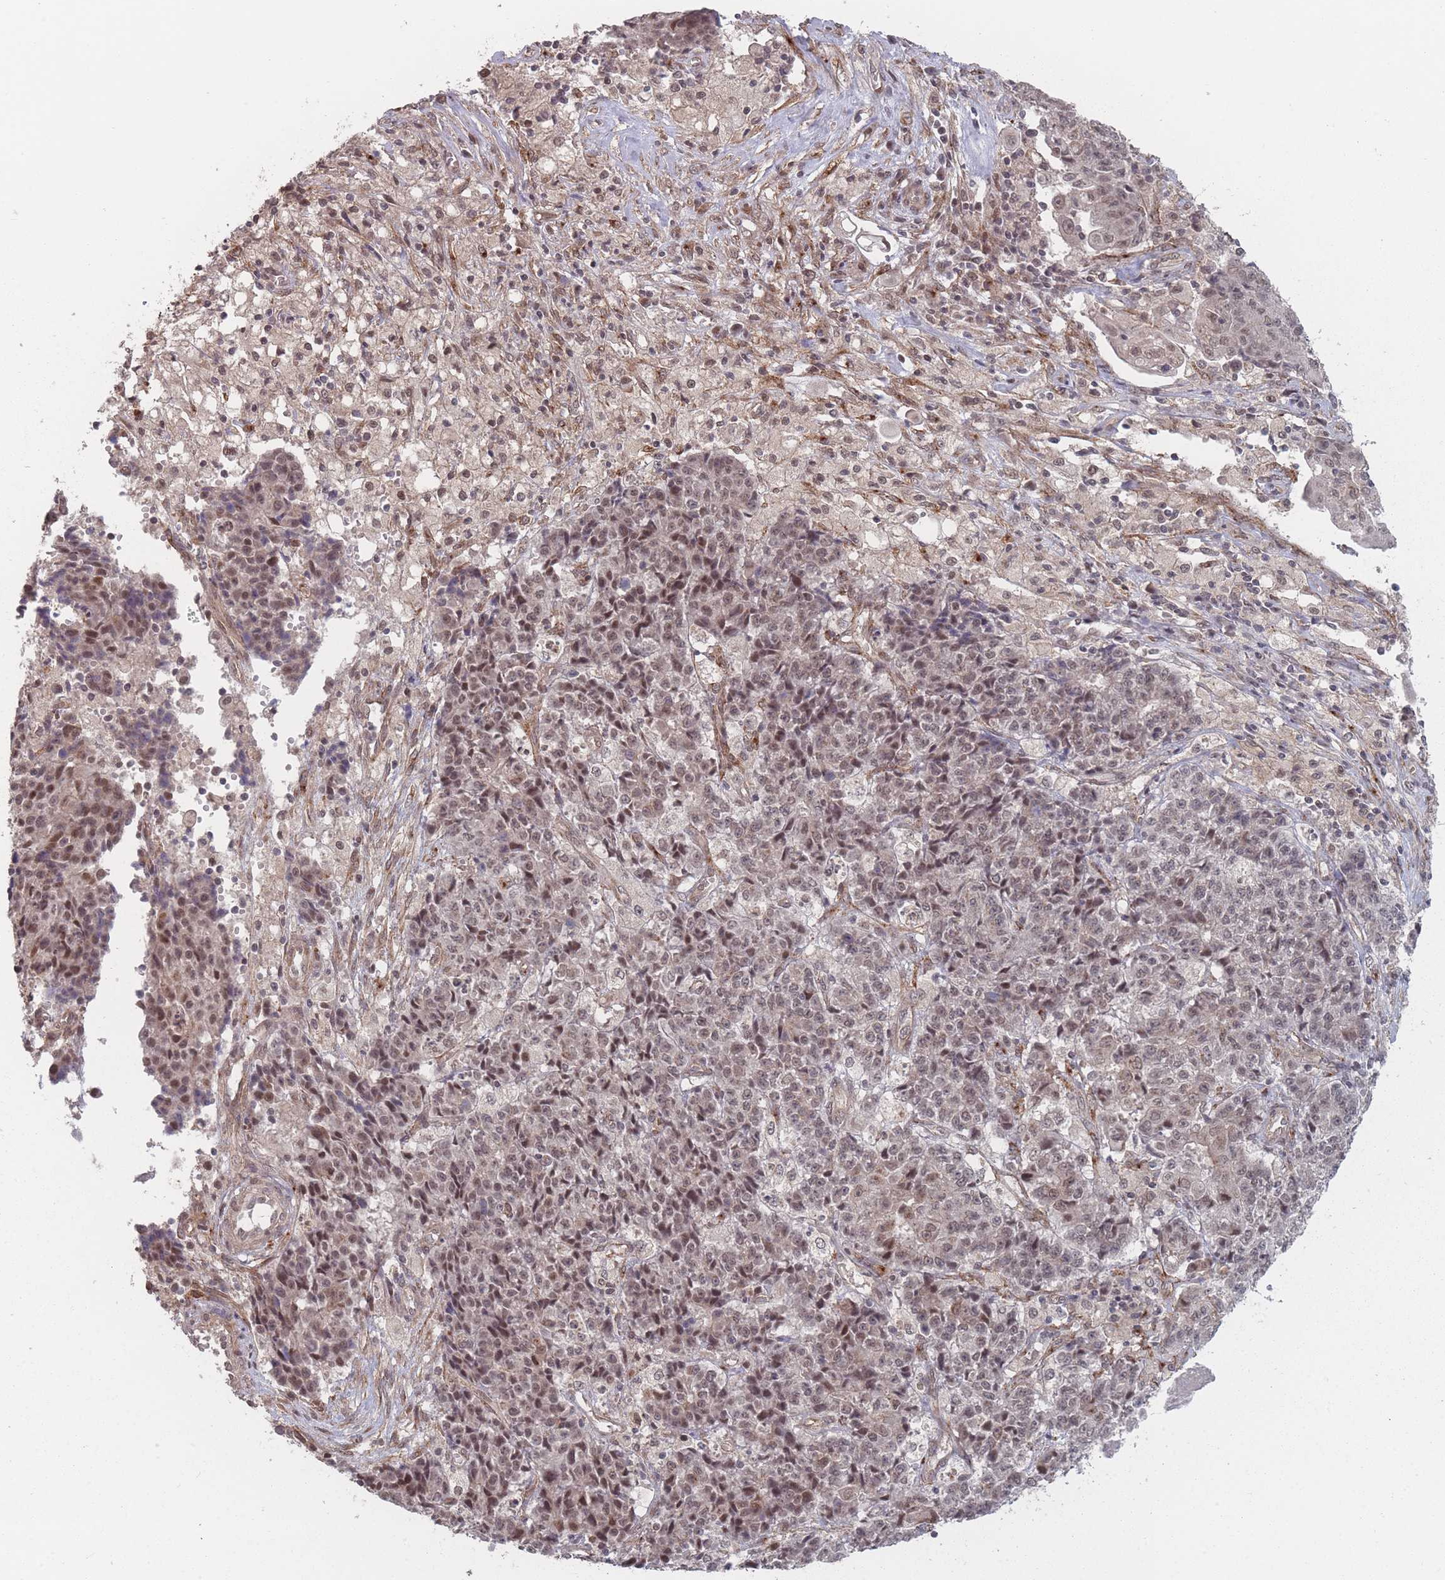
{"staining": {"intensity": "moderate", "quantity": ">75%", "location": "nuclear"}, "tissue": "ovarian cancer", "cell_type": "Tumor cells", "image_type": "cancer", "snomed": [{"axis": "morphology", "description": "Carcinoma, endometroid"}, {"axis": "topography", "description": "Ovary"}], "caption": "A brown stain shows moderate nuclear expression of a protein in human ovarian cancer (endometroid carcinoma) tumor cells.", "gene": "CNTRL", "patient": {"sex": "female", "age": 42}}